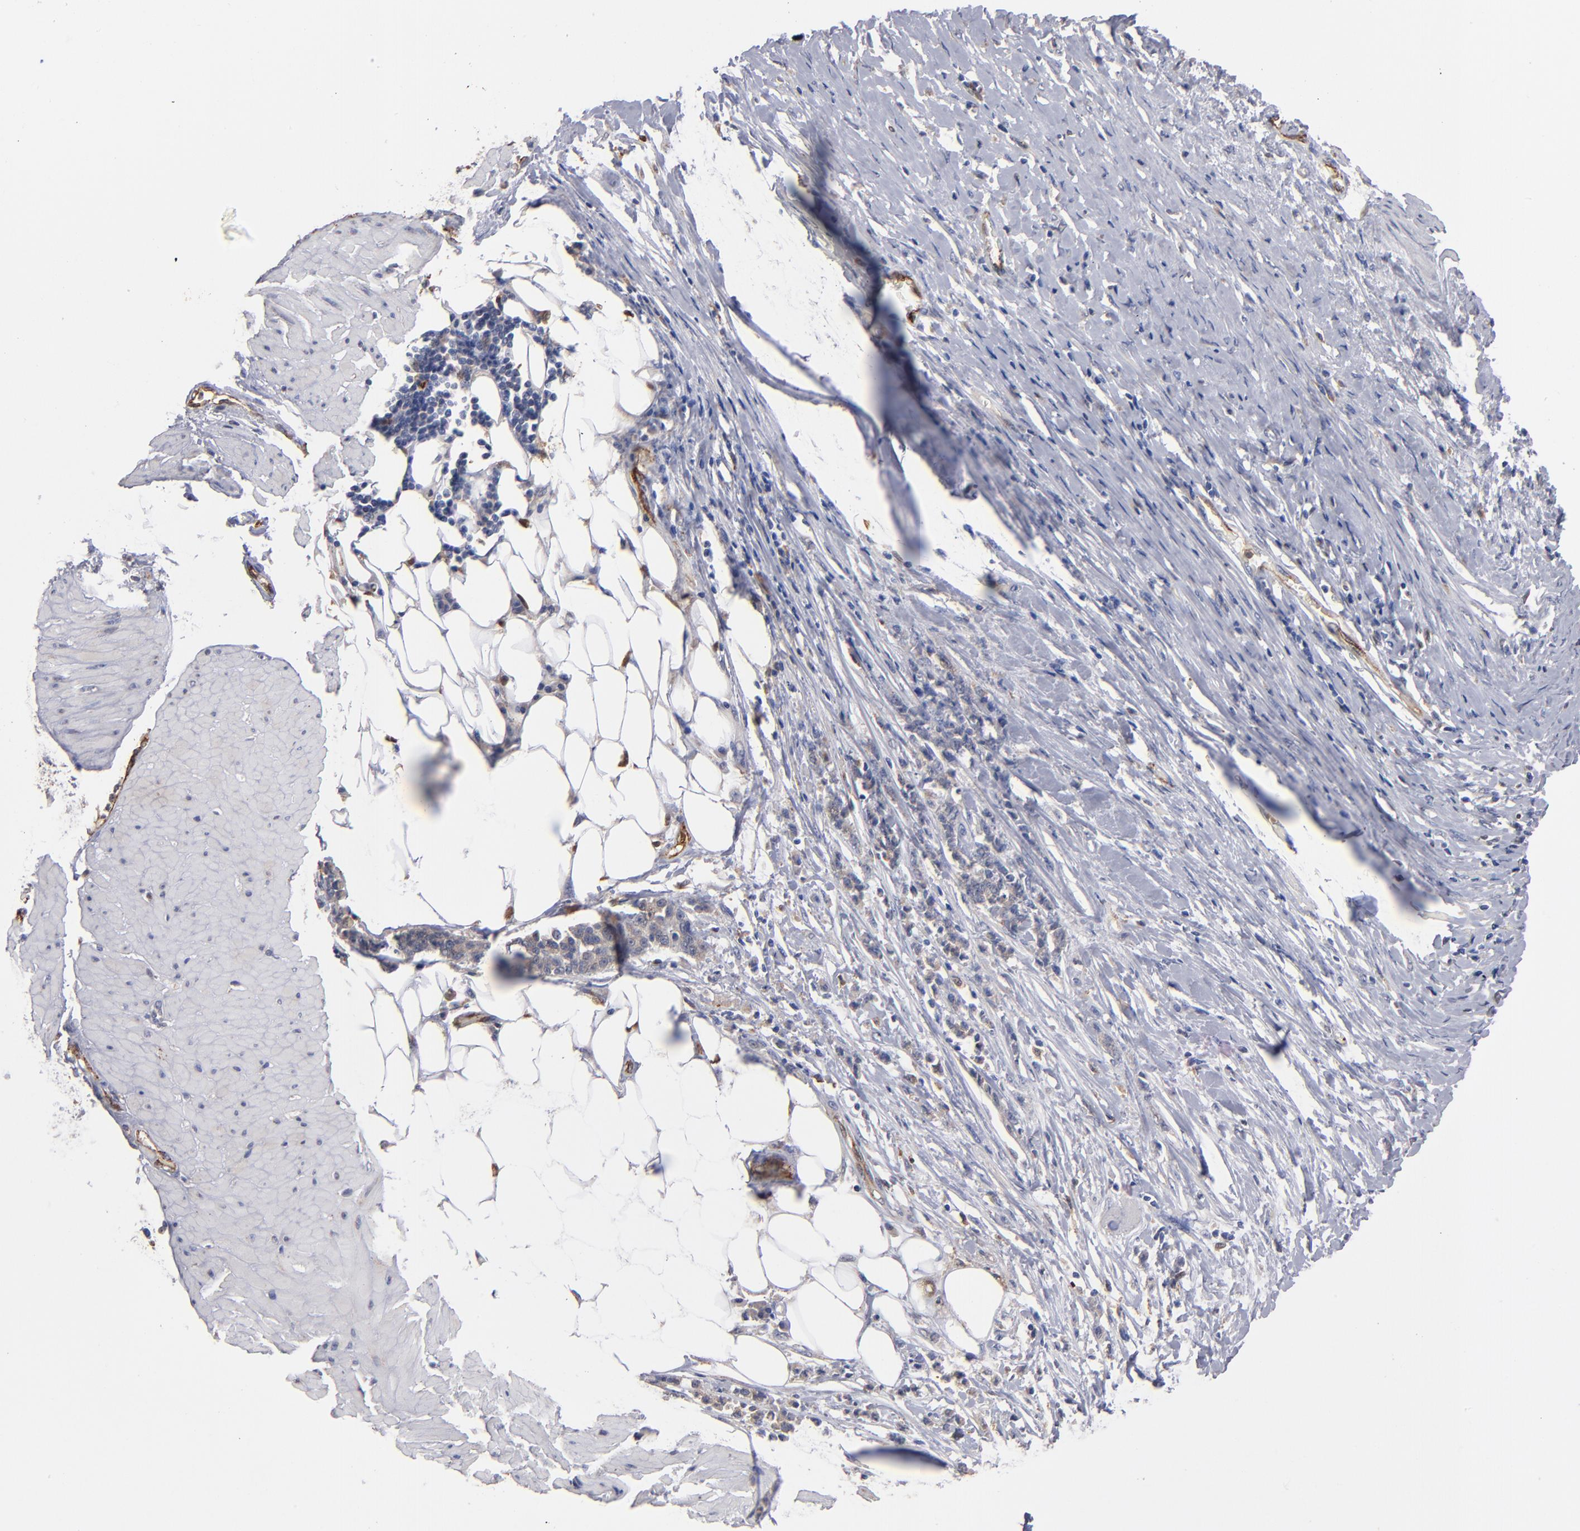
{"staining": {"intensity": "negative", "quantity": "none", "location": "none"}, "tissue": "stomach cancer", "cell_type": "Tumor cells", "image_type": "cancer", "snomed": [{"axis": "morphology", "description": "Adenocarcinoma, NOS"}, {"axis": "topography", "description": "Stomach, lower"}], "caption": "A photomicrograph of human stomach adenocarcinoma is negative for staining in tumor cells.", "gene": "SELP", "patient": {"sex": "male", "age": 88}}